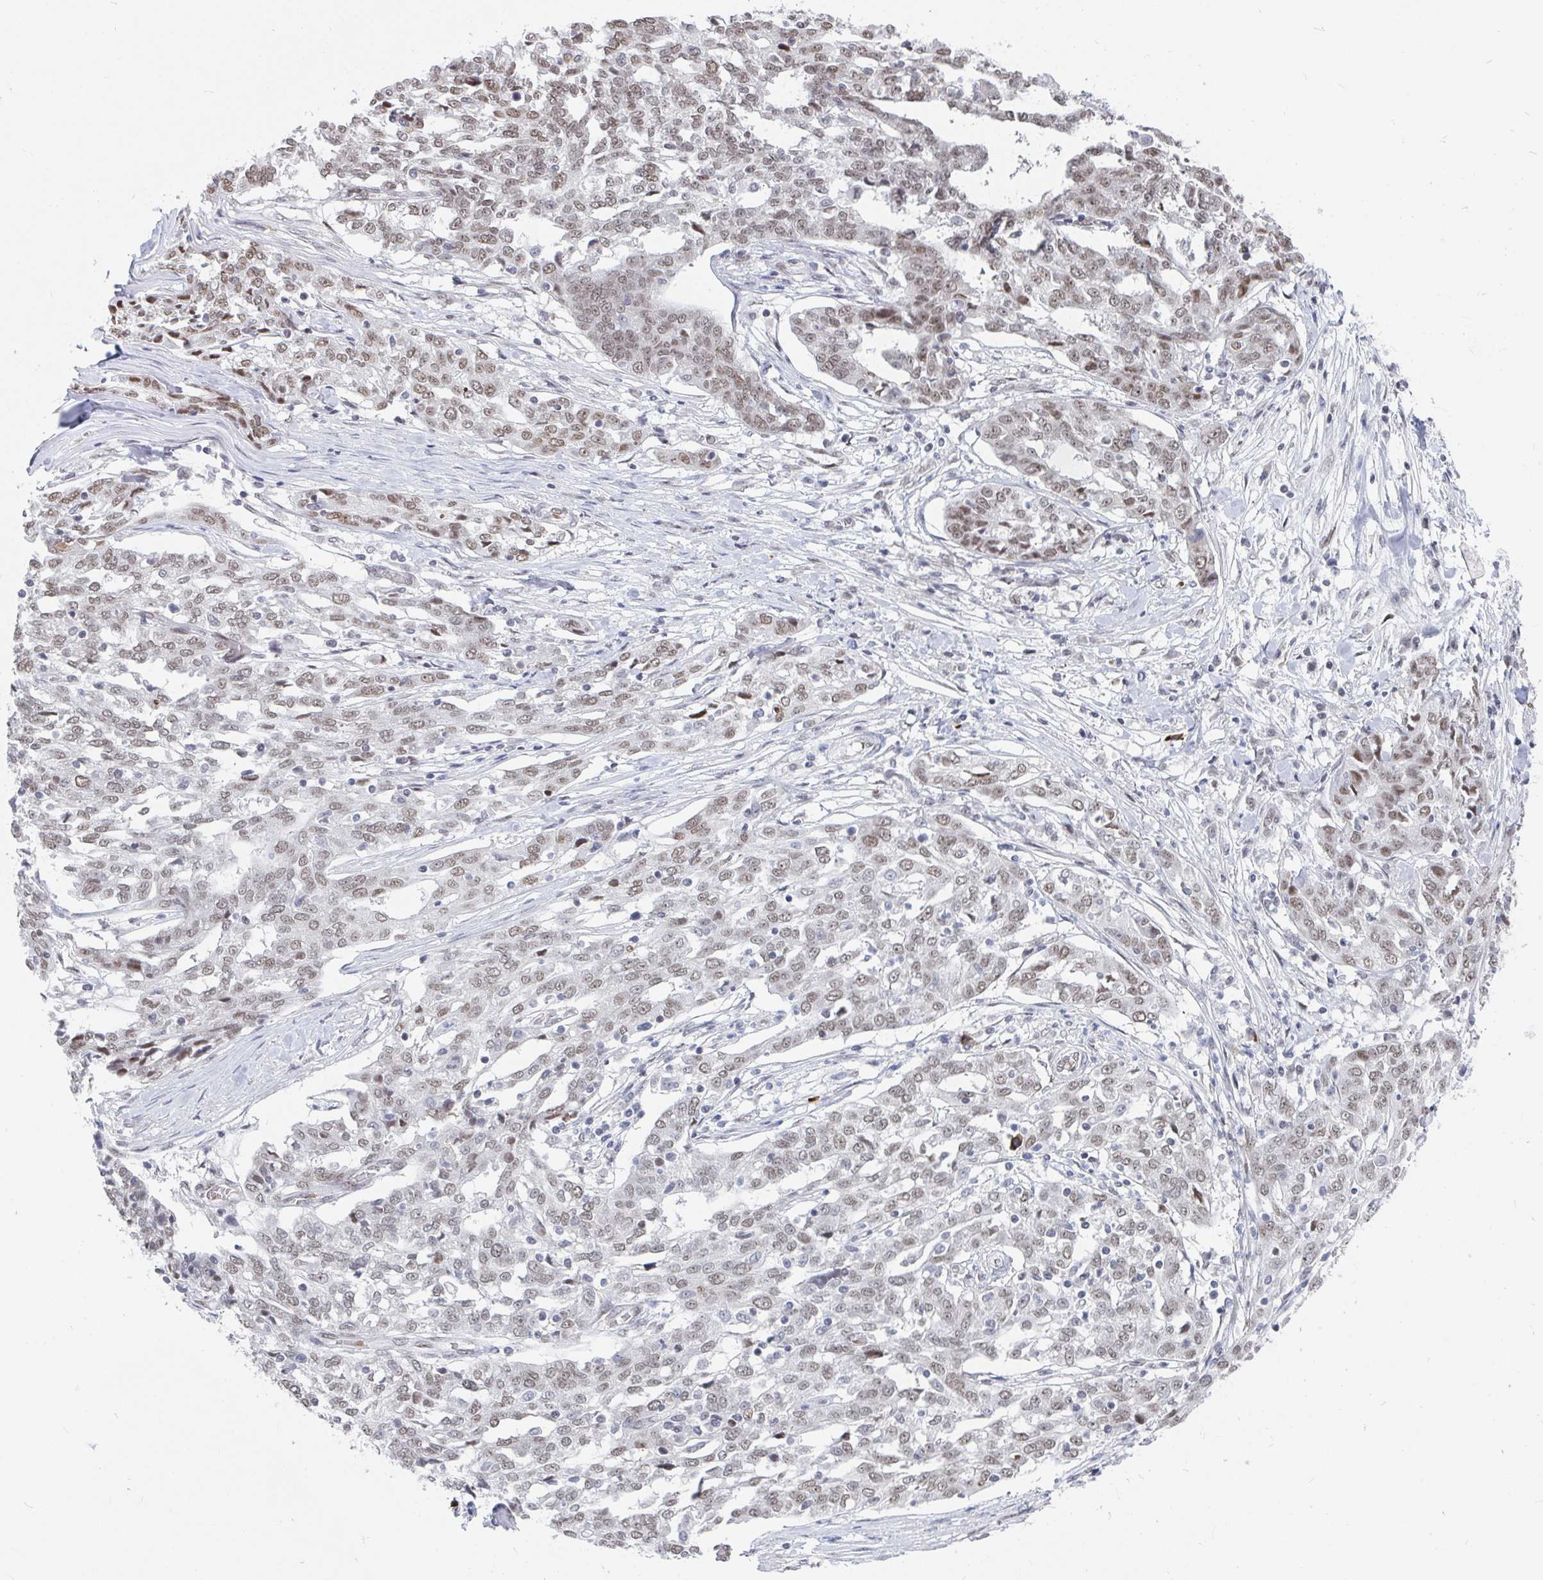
{"staining": {"intensity": "weak", "quantity": "25%-75%", "location": "nuclear"}, "tissue": "ovarian cancer", "cell_type": "Tumor cells", "image_type": "cancer", "snomed": [{"axis": "morphology", "description": "Cystadenocarcinoma, serous, NOS"}, {"axis": "topography", "description": "Ovary"}], "caption": "Immunohistochemistry staining of ovarian cancer (serous cystadenocarcinoma), which exhibits low levels of weak nuclear positivity in about 25%-75% of tumor cells indicating weak nuclear protein positivity. The staining was performed using DAB (brown) for protein detection and nuclei were counterstained in hematoxylin (blue).", "gene": "TRIP12", "patient": {"sex": "female", "age": 67}}